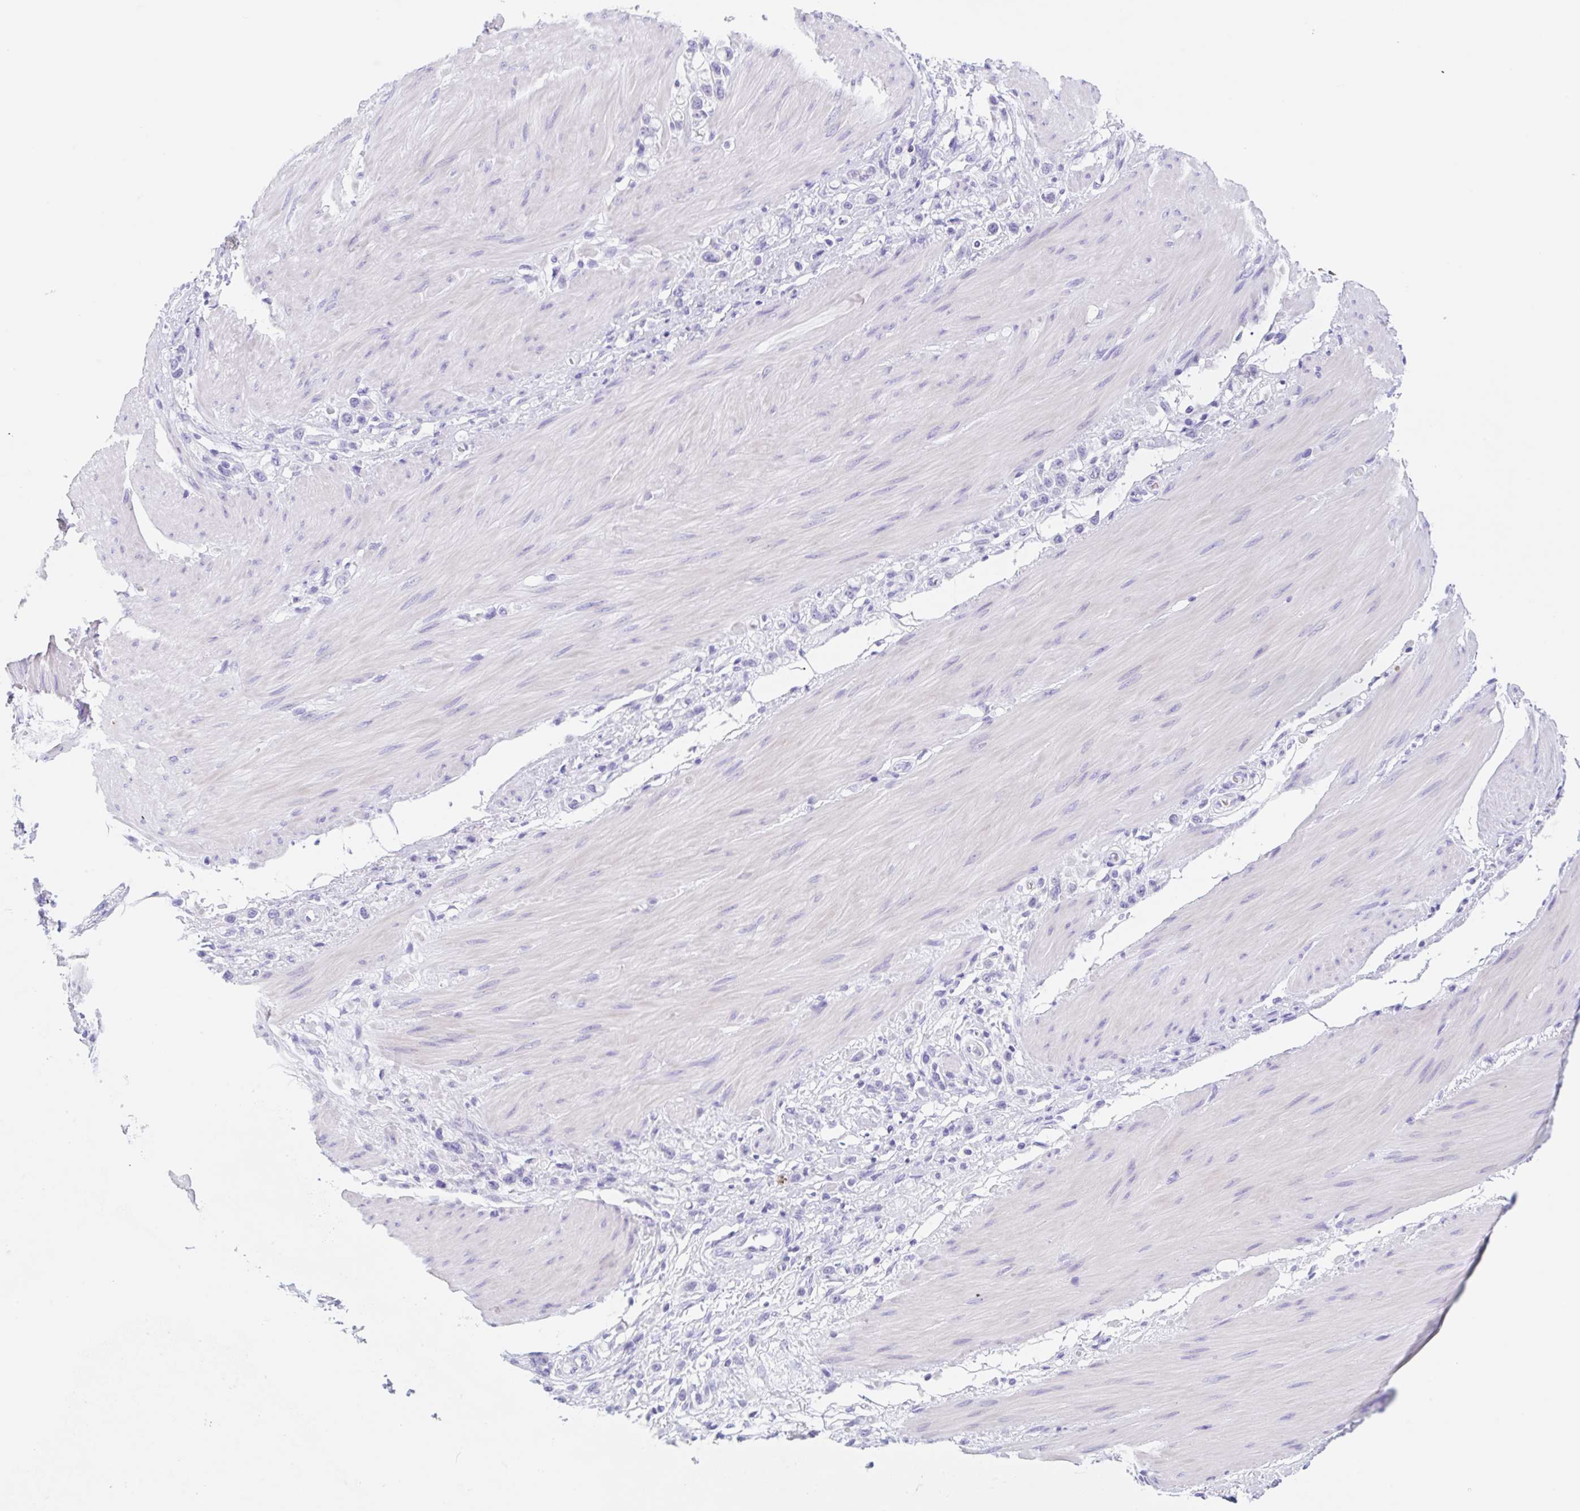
{"staining": {"intensity": "negative", "quantity": "none", "location": "none"}, "tissue": "stomach cancer", "cell_type": "Tumor cells", "image_type": "cancer", "snomed": [{"axis": "morphology", "description": "Adenocarcinoma, NOS"}, {"axis": "topography", "description": "Stomach"}], "caption": "Tumor cells show no significant protein expression in adenocarcinoma (stomach). (DAB (3,3'-diaminobenzidine) IHC with hematoxylin counter stain).", "gene": "KLK8", "patient": {"sex": "female", "age": 65}}